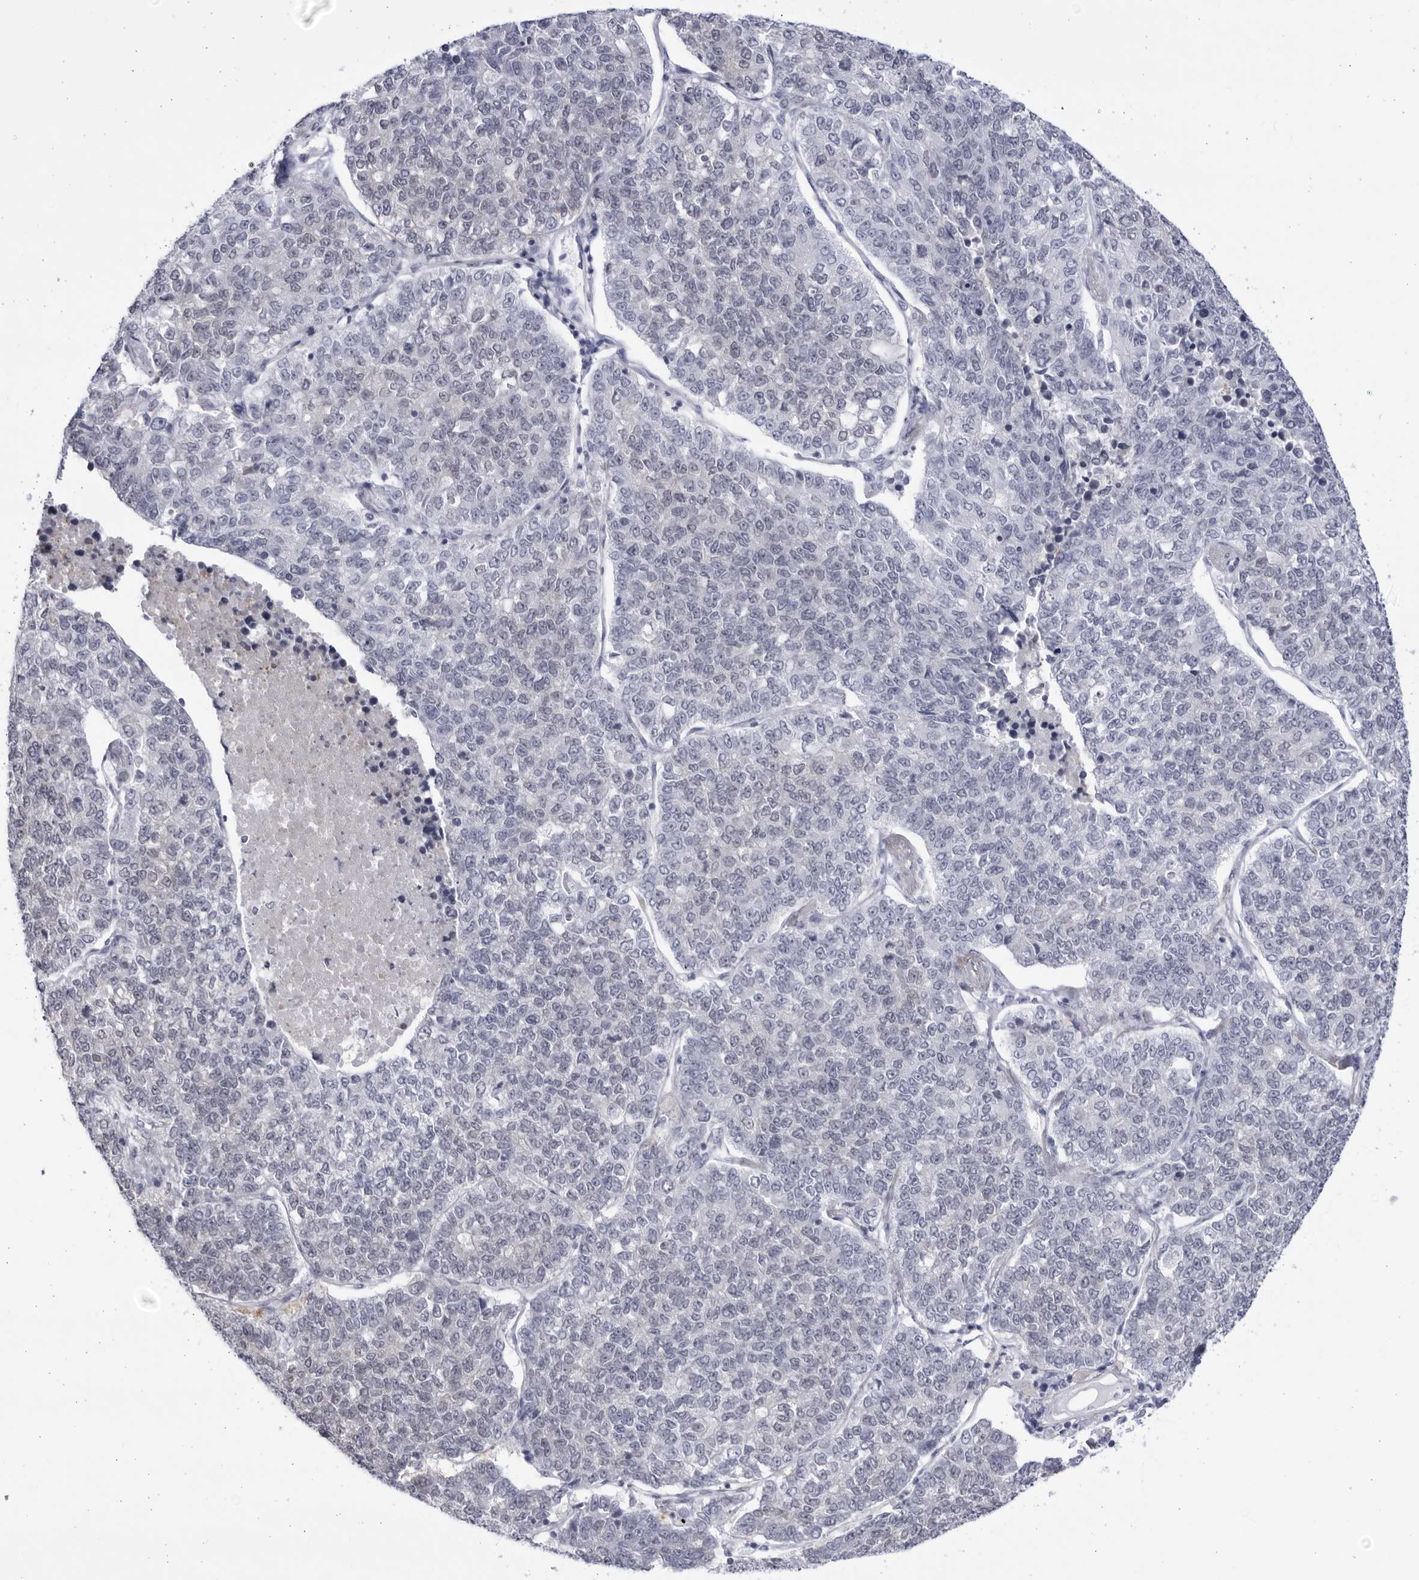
{"staining": {"intensity": "negative", "quantity": "none", "location": "none"}, "tissue": "lung cancer", "cell_type": "Tumor cells", "image_type": "cancer", "snomed": [{"axis": "morphology", "description": "Adenocarcinoma, NOS"}, {"axis": "topography", "description": "Lung"}], "caption": "DAB (3,3'-diaminobenzidine) immunohistochemical staining of lung cancer (adenocarcinoma) displays no significant expression in tumor cells. Nuclei are stained in blue.", "gene": "CCDC181", "patient": {"sex": "male", "age": 49}}